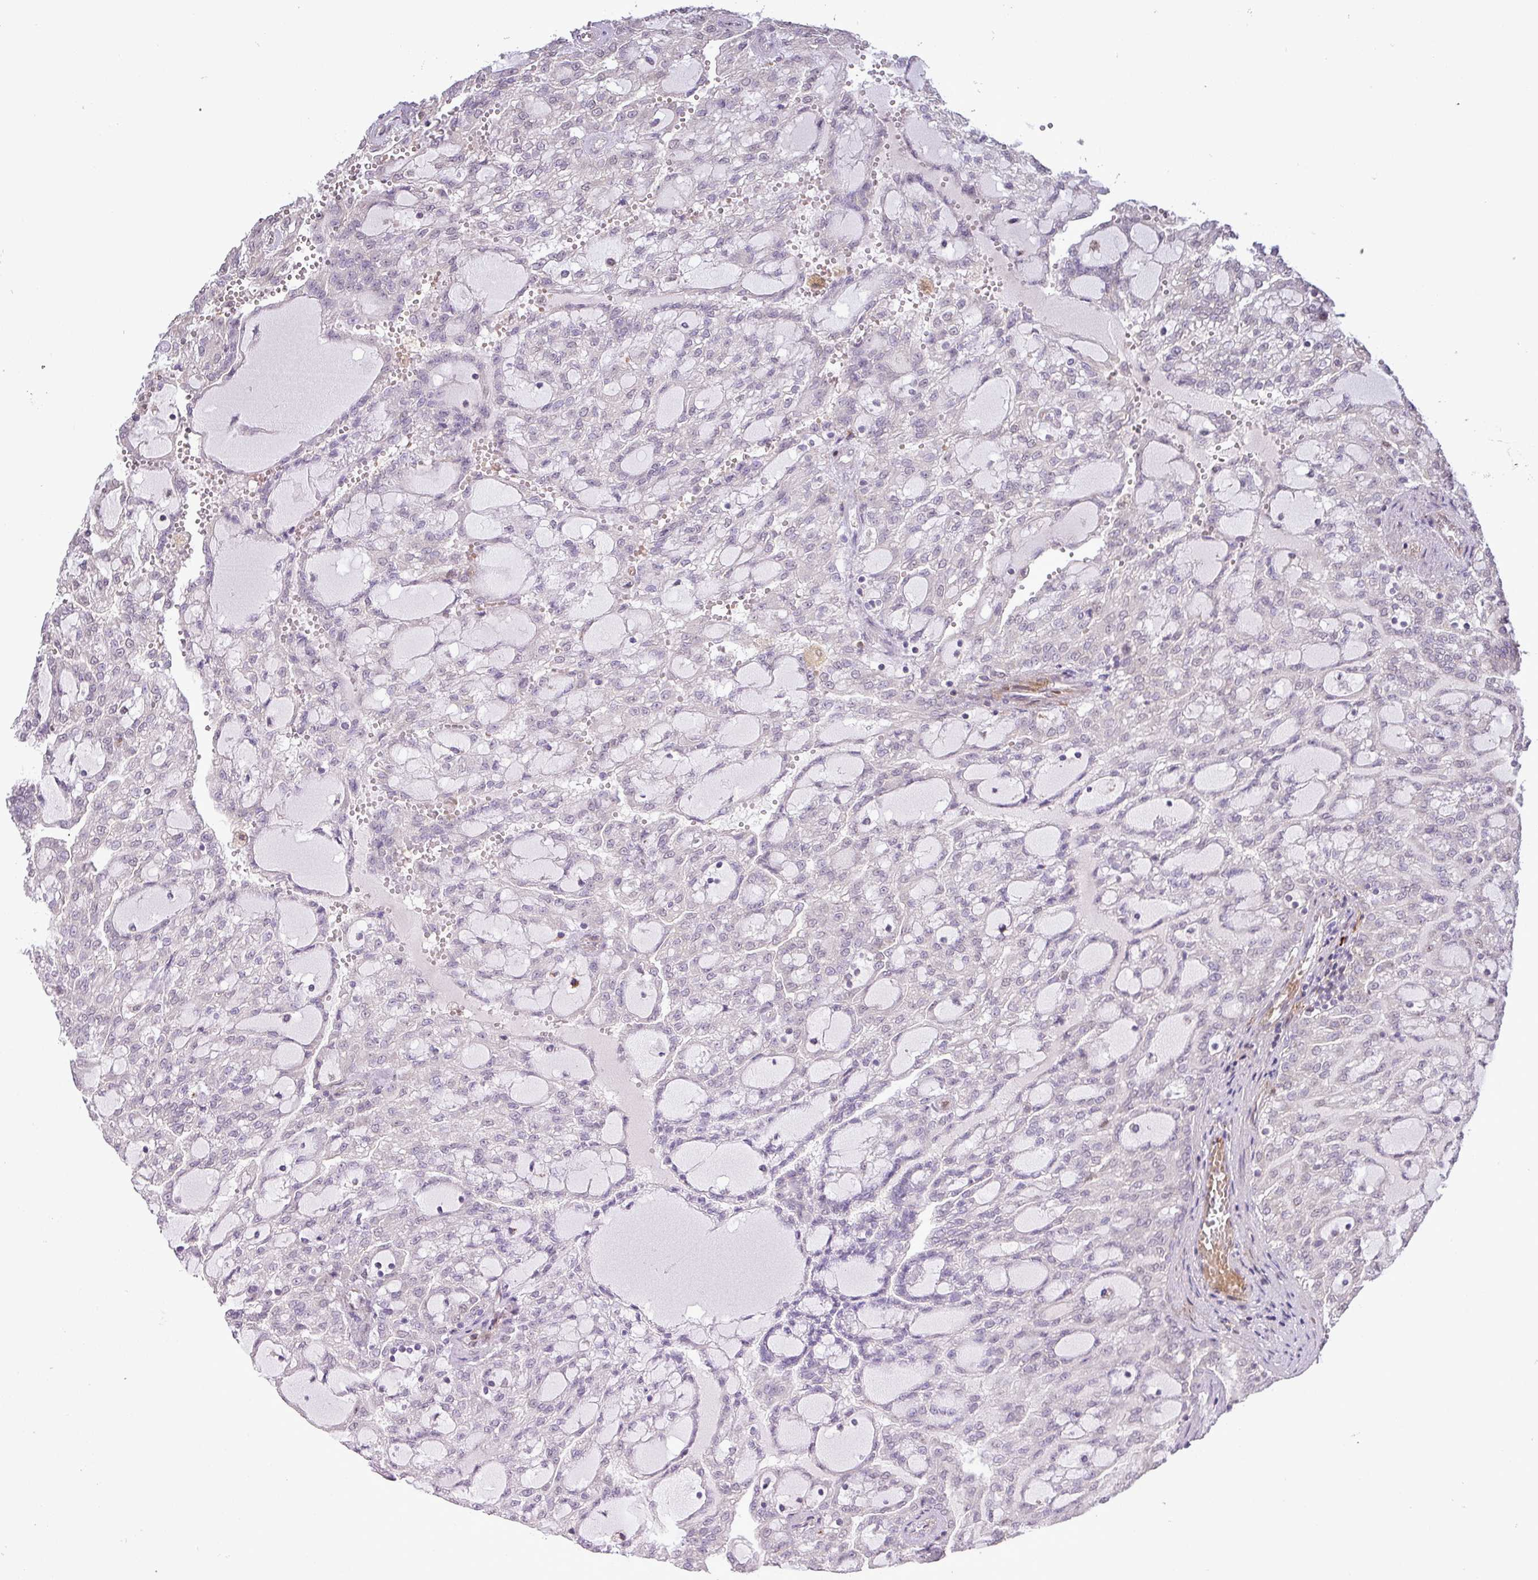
{"staining": {"intensity": "negative", "quantity": "none", "location": "none"}, "tissue": "renal cancer", "cell_type": "Tumor cells", "image_type": "cancer", "snomed": [{"axis": "morphology", "description": "Adenocarcinoma, NOS"}, {"axis": "topography", "description": "Kidney"}], "caption": "This is an immunohistochemistry (IHC) image of human renal cancer. There is no expression in tumor cells.", "gene": "TPRA1", "patient": {"sex": "male", "age": 63}}